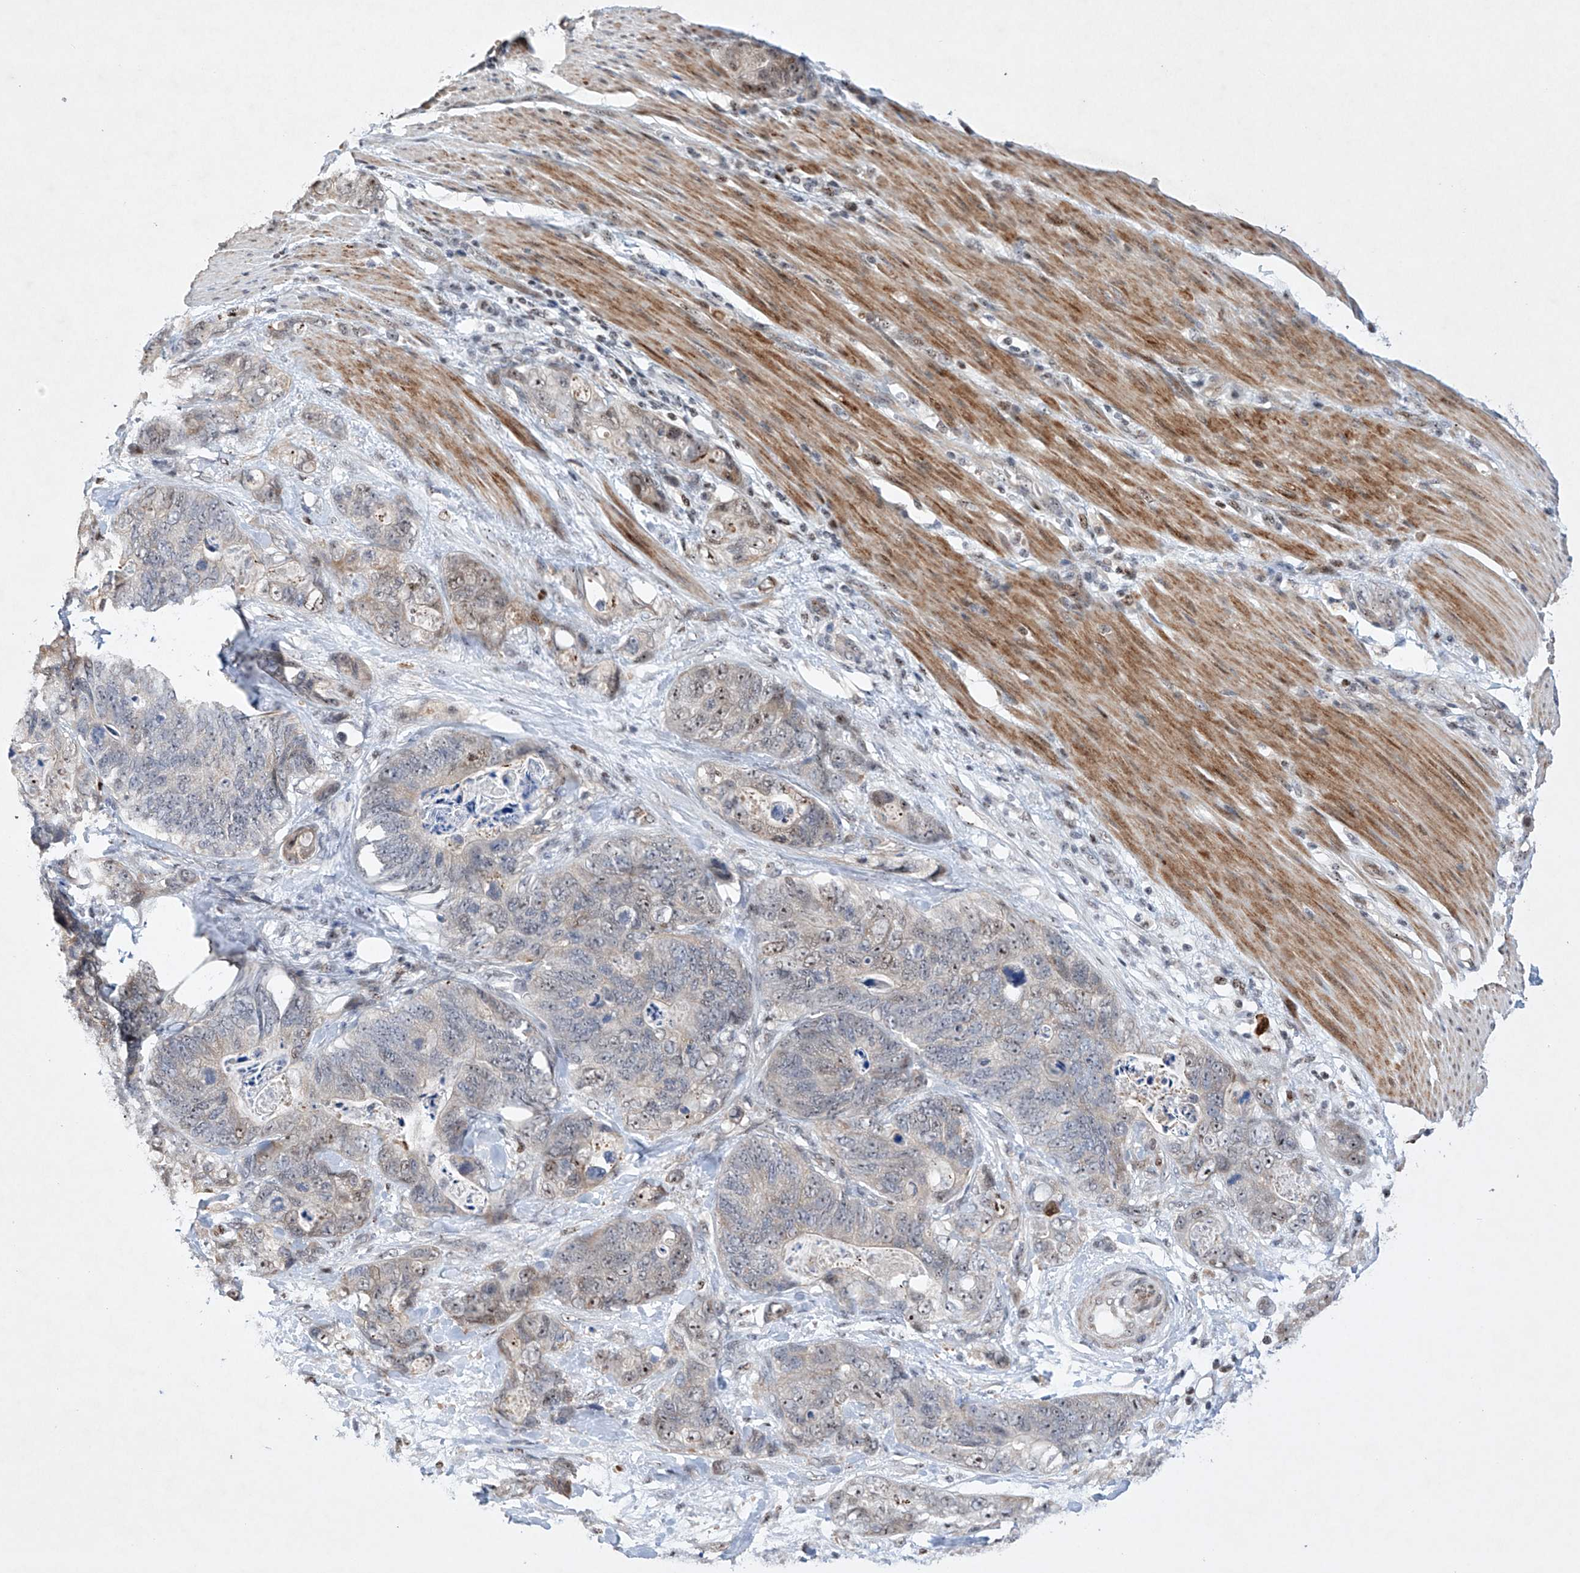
{"staining": {"intensity": "weak", "quantity": "<25%", "location": "cytoplasmic/membranous,nuclear"}, "tissue": "stomach cancer", "cell_type": "Tumor cells", "image_type": "cancer", "snomed": [{"axis": "morphology", "description": "Normal tissue, NOS"}, {"axis": "morphology", "description": "Adenocarcinoma, NOS"}, {"axis": "topography", "description": "Stomach"}], "caption": "Tumor cells are negative for protein expression in human adenocarcinoma (stomach).", "gene": "AFG1L", "patient": {"sex": "female", "age": 89}}